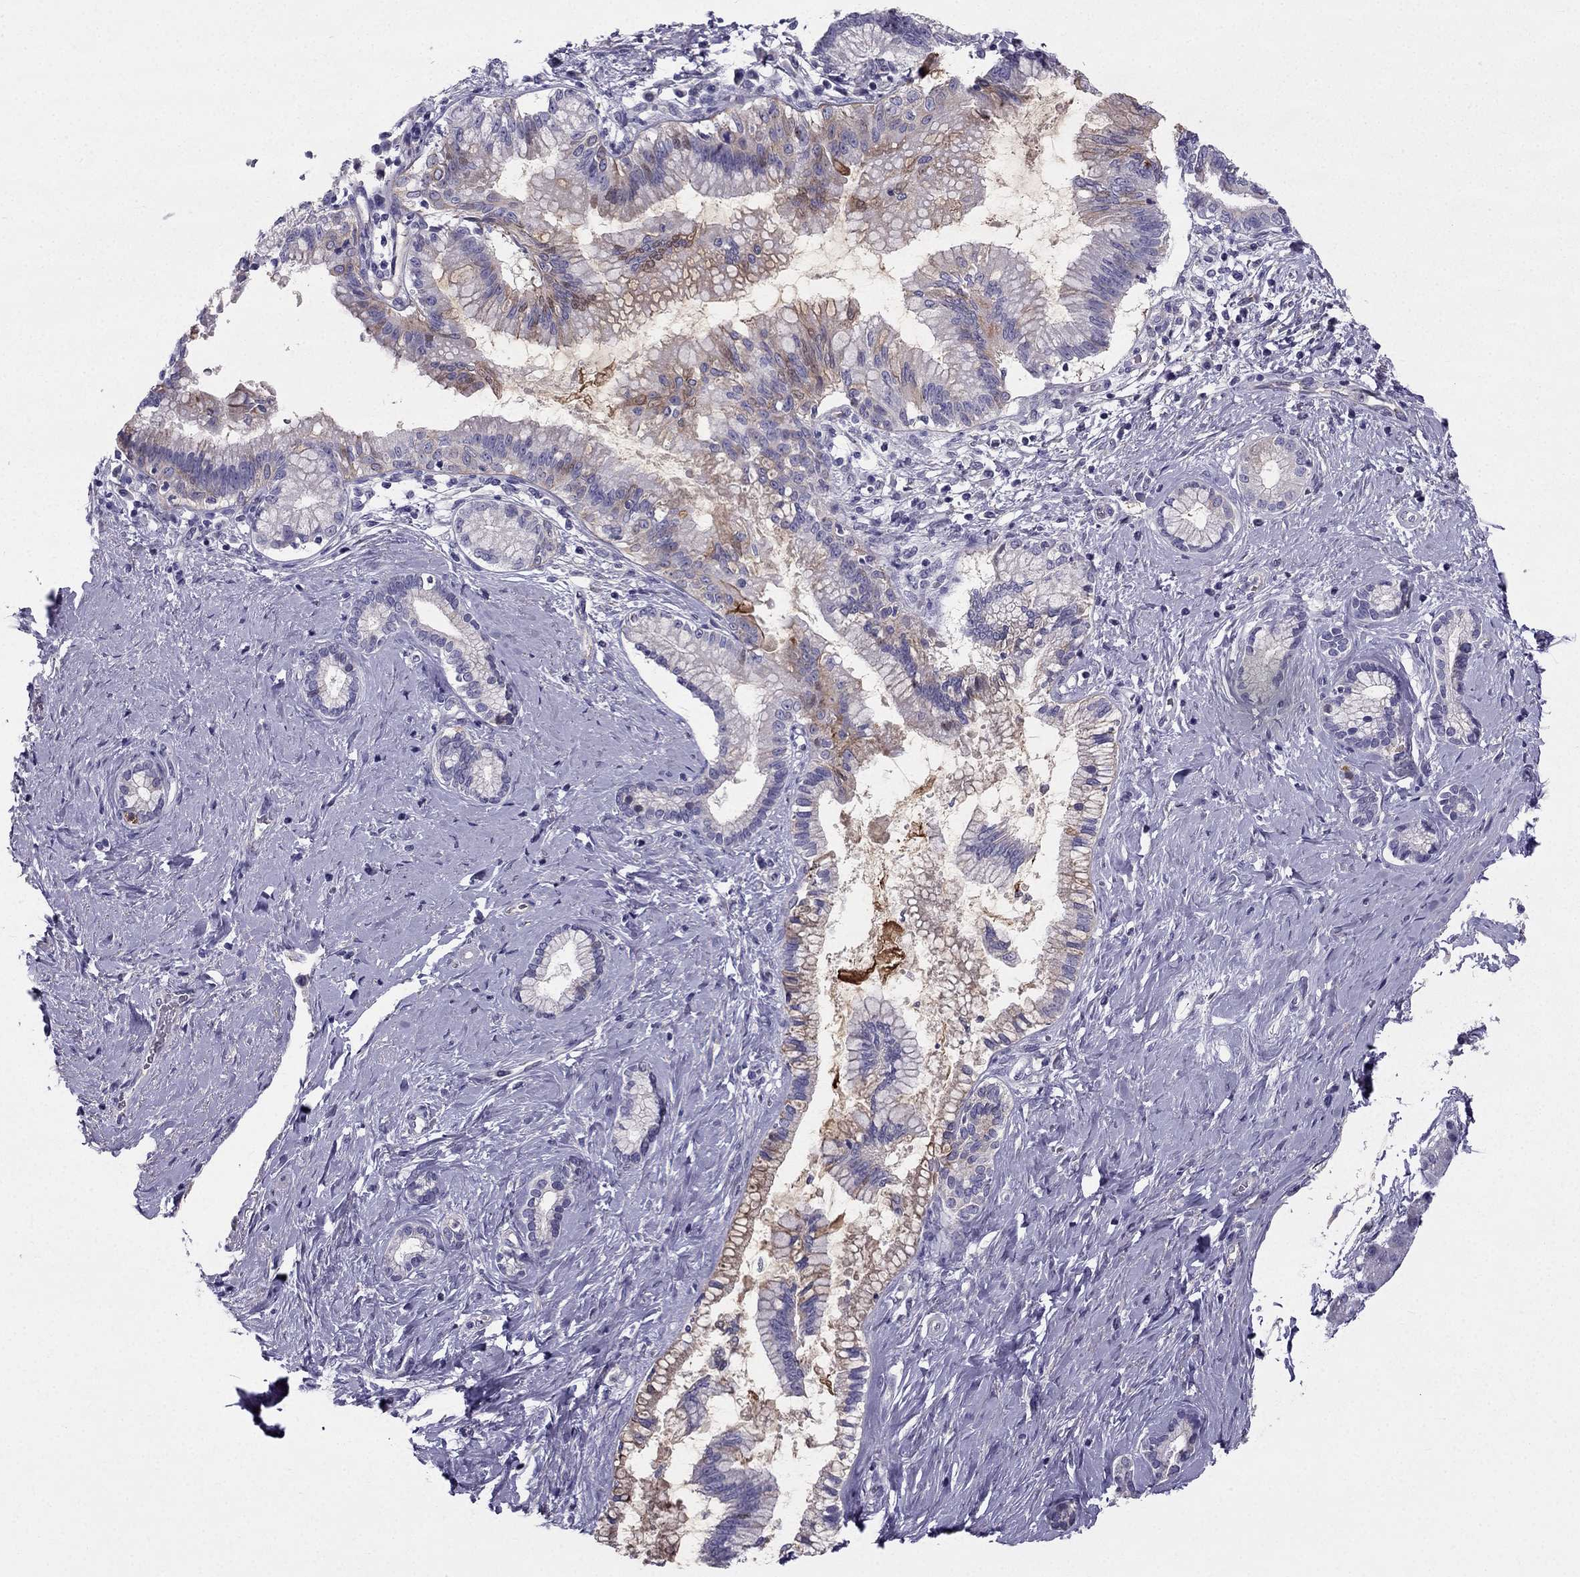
{"staining": {"intensity": "weak", "quantity": "<25%", "location": "cytoplasmic/membranous"}, "tissue": "pancreatic cancer", "cell_type": "Tumor cells", "image_type": "cancer", "snomed": [{"axis": "morphology", "description": "Adenocarcinoma, NOS"}, {"axis": "topography", "description": "Pancreas"}], "caption": "Image shows no significant protein positivity in tumor cells of pancreatic adenocarcinoma.", "gene": "SYT5", "patient": {"sex": "female", "age": 73}}